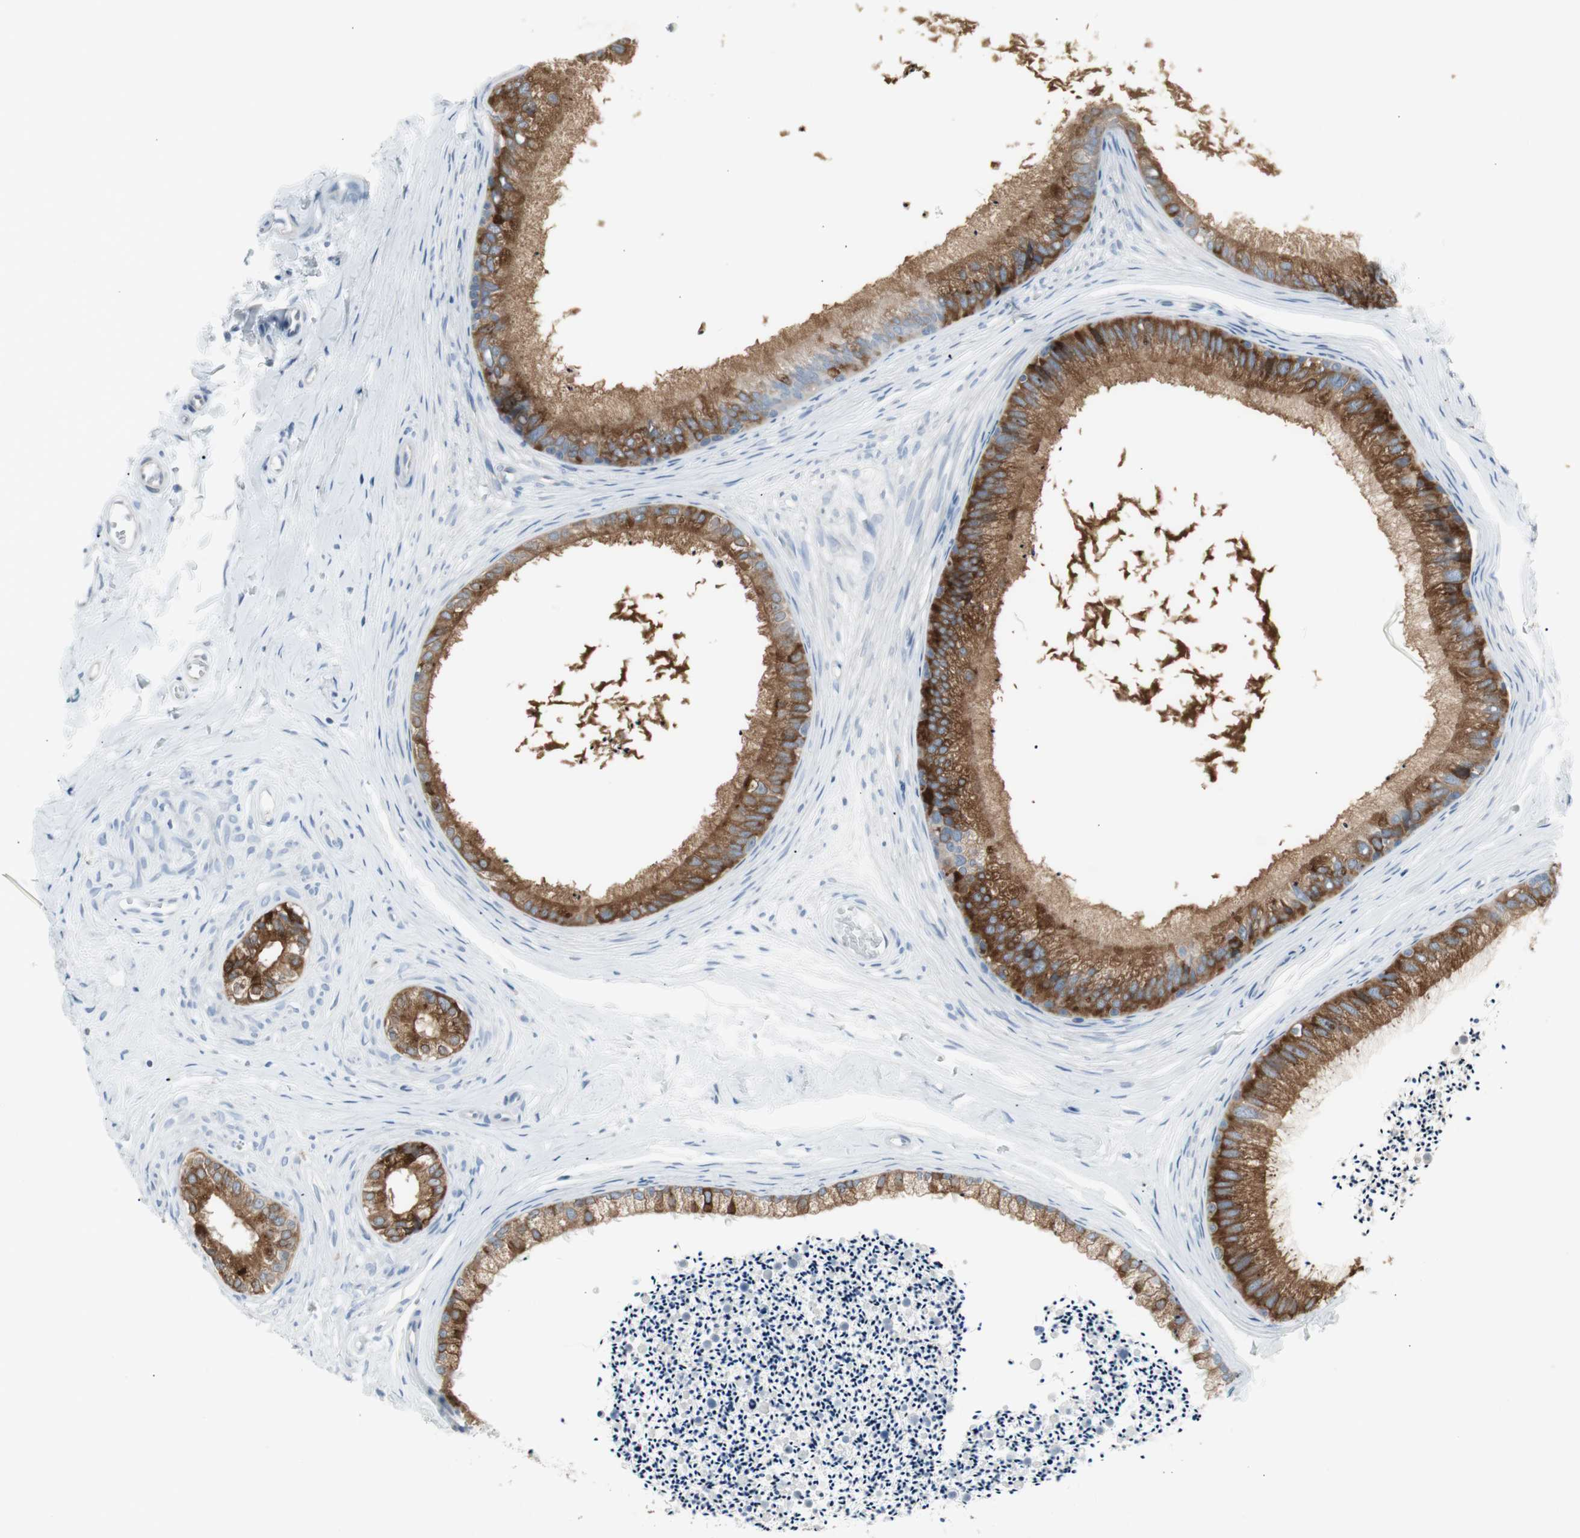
{"staining": {"intensity": "strong", "quantity": ">75%", "location": "cytoplasmic/membranous"}, "tissue": "epididymis", "cell_type": "Glandular cells", "image_type": "normal", "snomed": [{"axis": "morphology", "description": "Normal tissue, NOS"}, {"axis": "topography", "description": "Epididymis"}], "caption": "Immunohistochemical staining of unremarkable human epididymis displays >75% levels of strong cytoplasmic/membranous protein expression in approximately >75% of glandular cells.", "gene": "AGR2", "patient": {"sex": "male", "age": 56}}